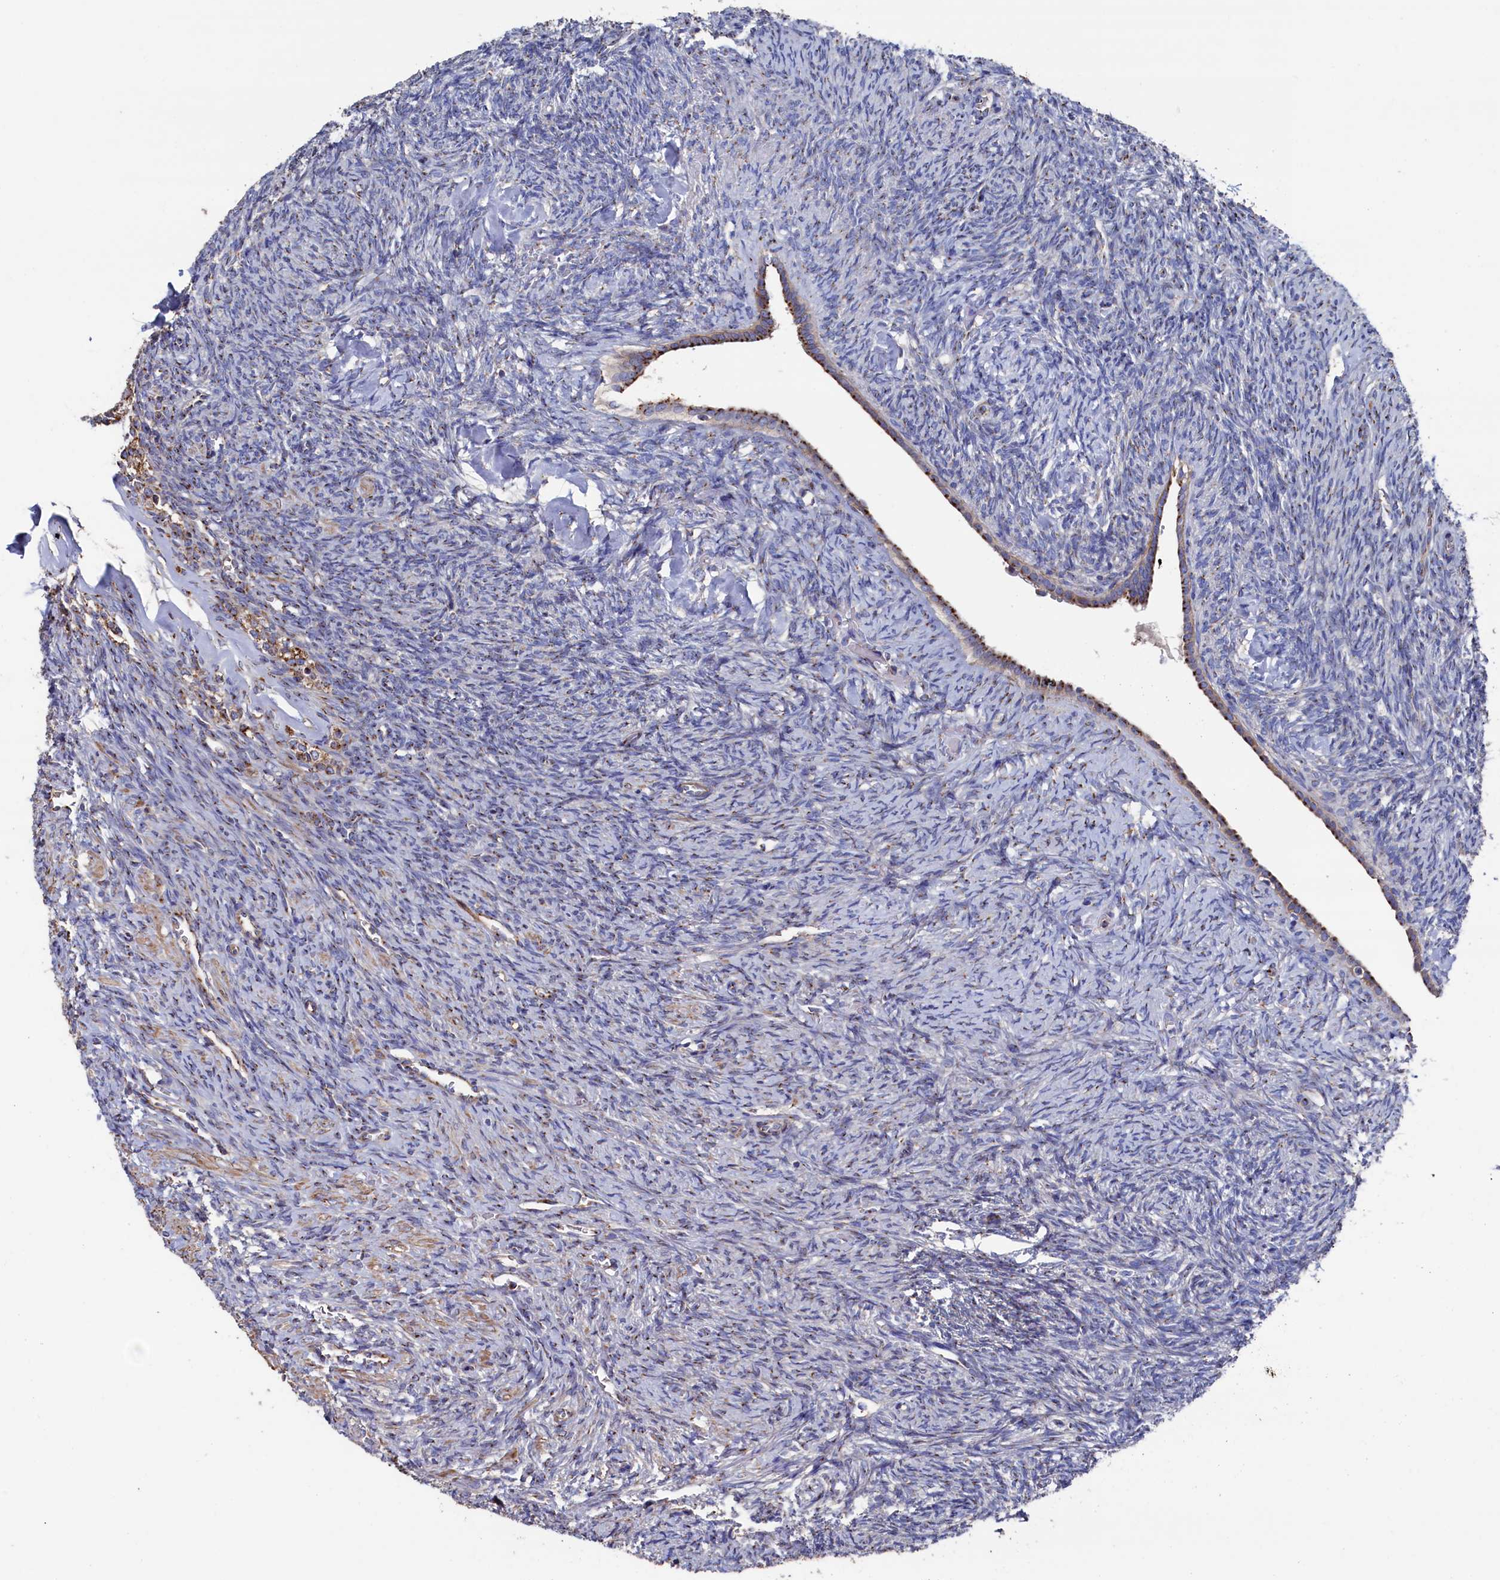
{"staining": {"intensity": "moderate", "quantity": ">75%", "location": "cytoplasmic/membranous"}, "tissue": "ovary", "cell_type": "Ovarian stroma cells", "image_type": "normal", "snomed": [{"axis": "morphology", "description": "Normal tissue, NOS"}, {"axis": "topography", "description": "Ovary"}], "caption": "Ovarian stroma cells exhibit medium levels of moderate cytoplasmic/membranous expression in approximately >75% of cells in unremarkable ovary.", "gene": "PRRC1", "patient": {"sex": "female", "age": 41}}